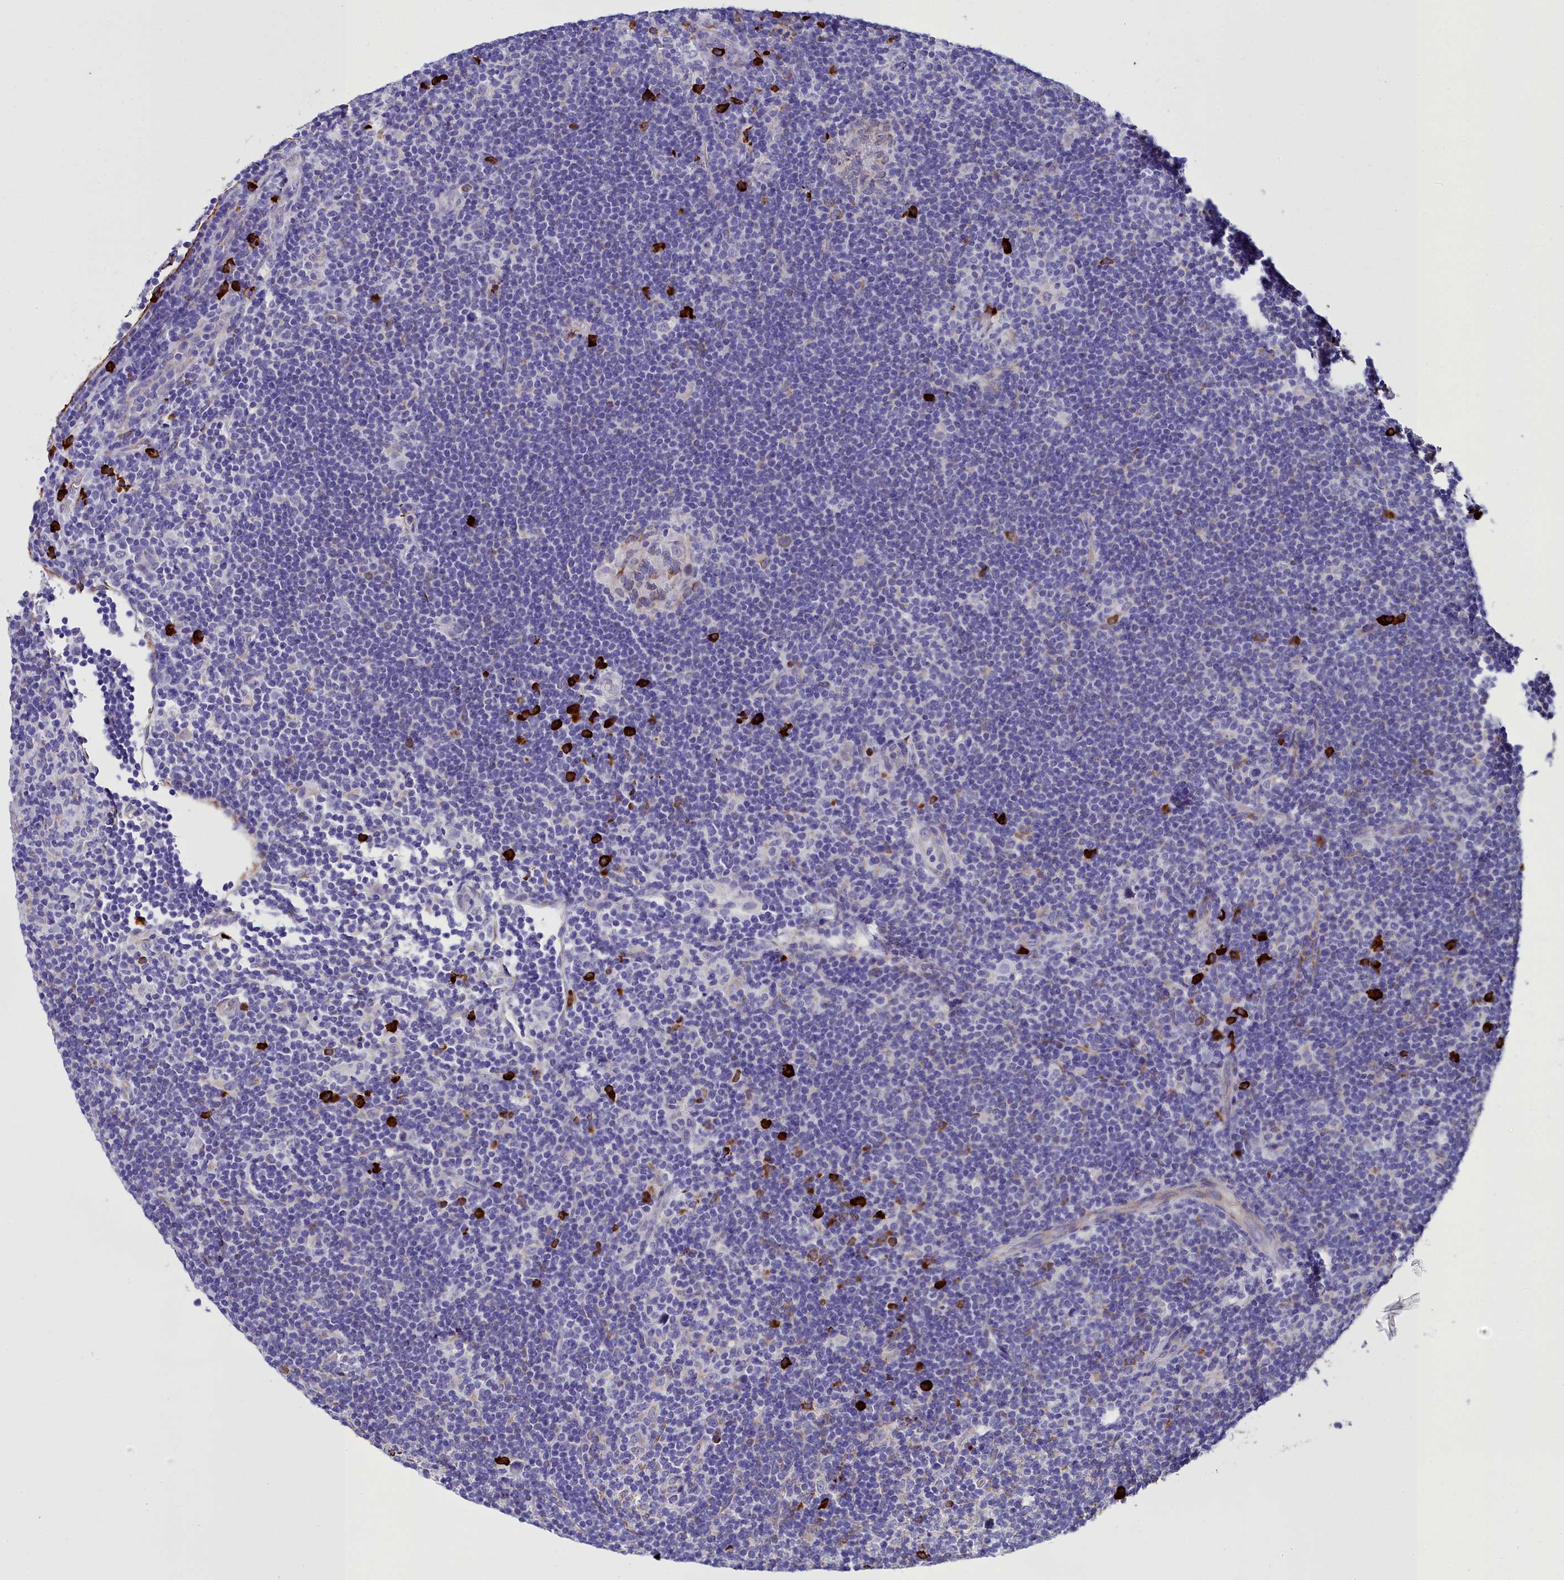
{"staining": {"intensity": "negative", "quantity": "none", "location": "none"}, "tissue": "lymphoma", "cell_type": "Tumor cells", "image_type": "cancer", "snomed": [{"axis": "morphology", "description": "Hodgkin's disease, NOS"}, {"axis": "topography", "description": "Lymph node"}], "caption": "Immunohistochemical staining of lymphoma reveals no significant staining in tumor cells.", "gene": "TXNDC5", "patient": {"sex": "female", "age": 57}}